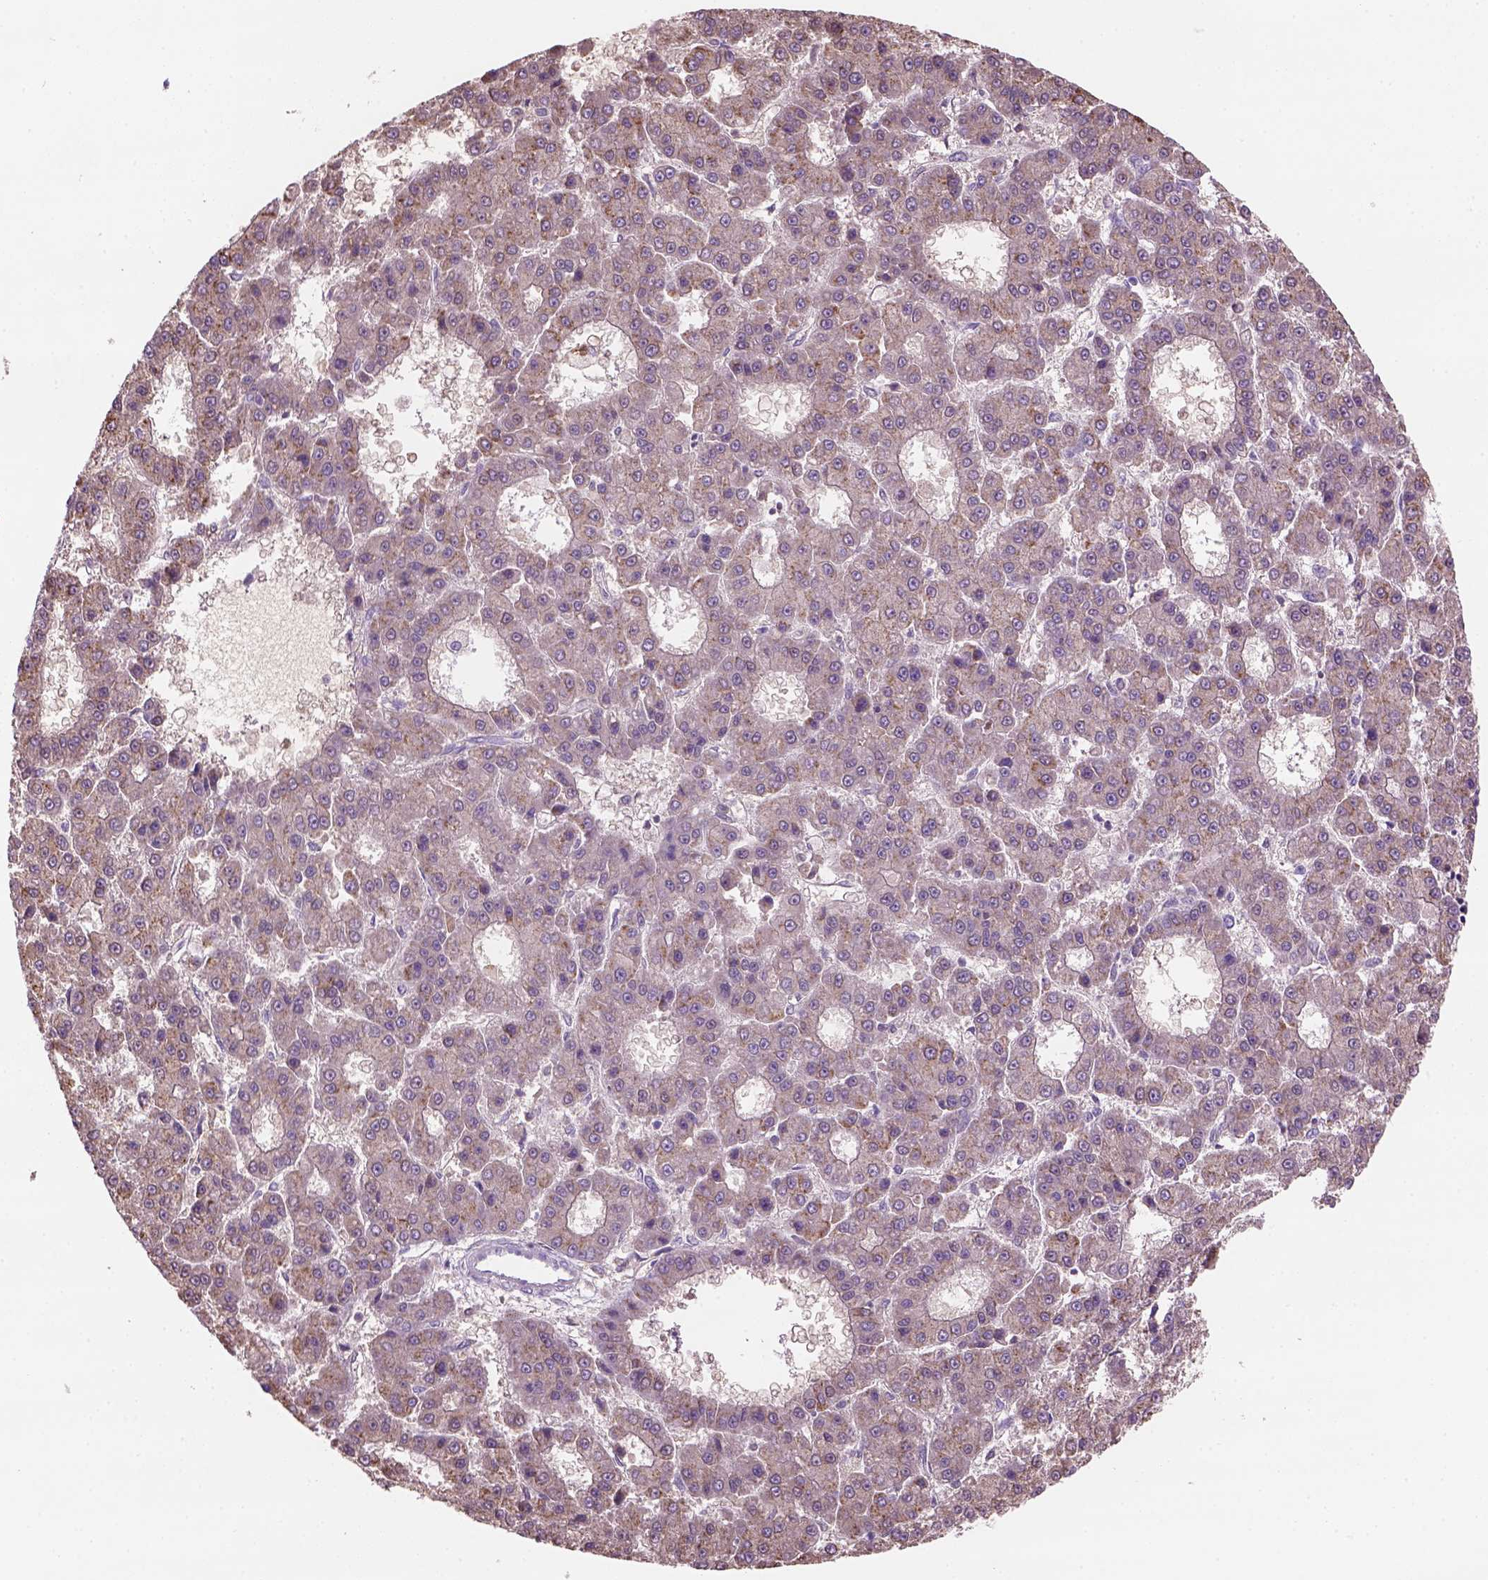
{"staining": {"intensity": "moderate", "quantity": "<25%", "location": "cytoplasmic/membranous"}, "tissue": "liver cancer", "cell_type": "Tumor cells", "image_type": "cancer", "snomed": [{"axis": "morphology", "description": "Carcinoma, Hepatocellular, NOS"}, {"axis": "topography", "description": "Liver"}], "caption": "Liver cancer tissue exhibits moderate cytoplasmic/membranous expression in approximately <25% of tumor cells, visualized by immunohistochemistry.", "gene": "CD84", "patient": {"sex": "male", "age": 70}}